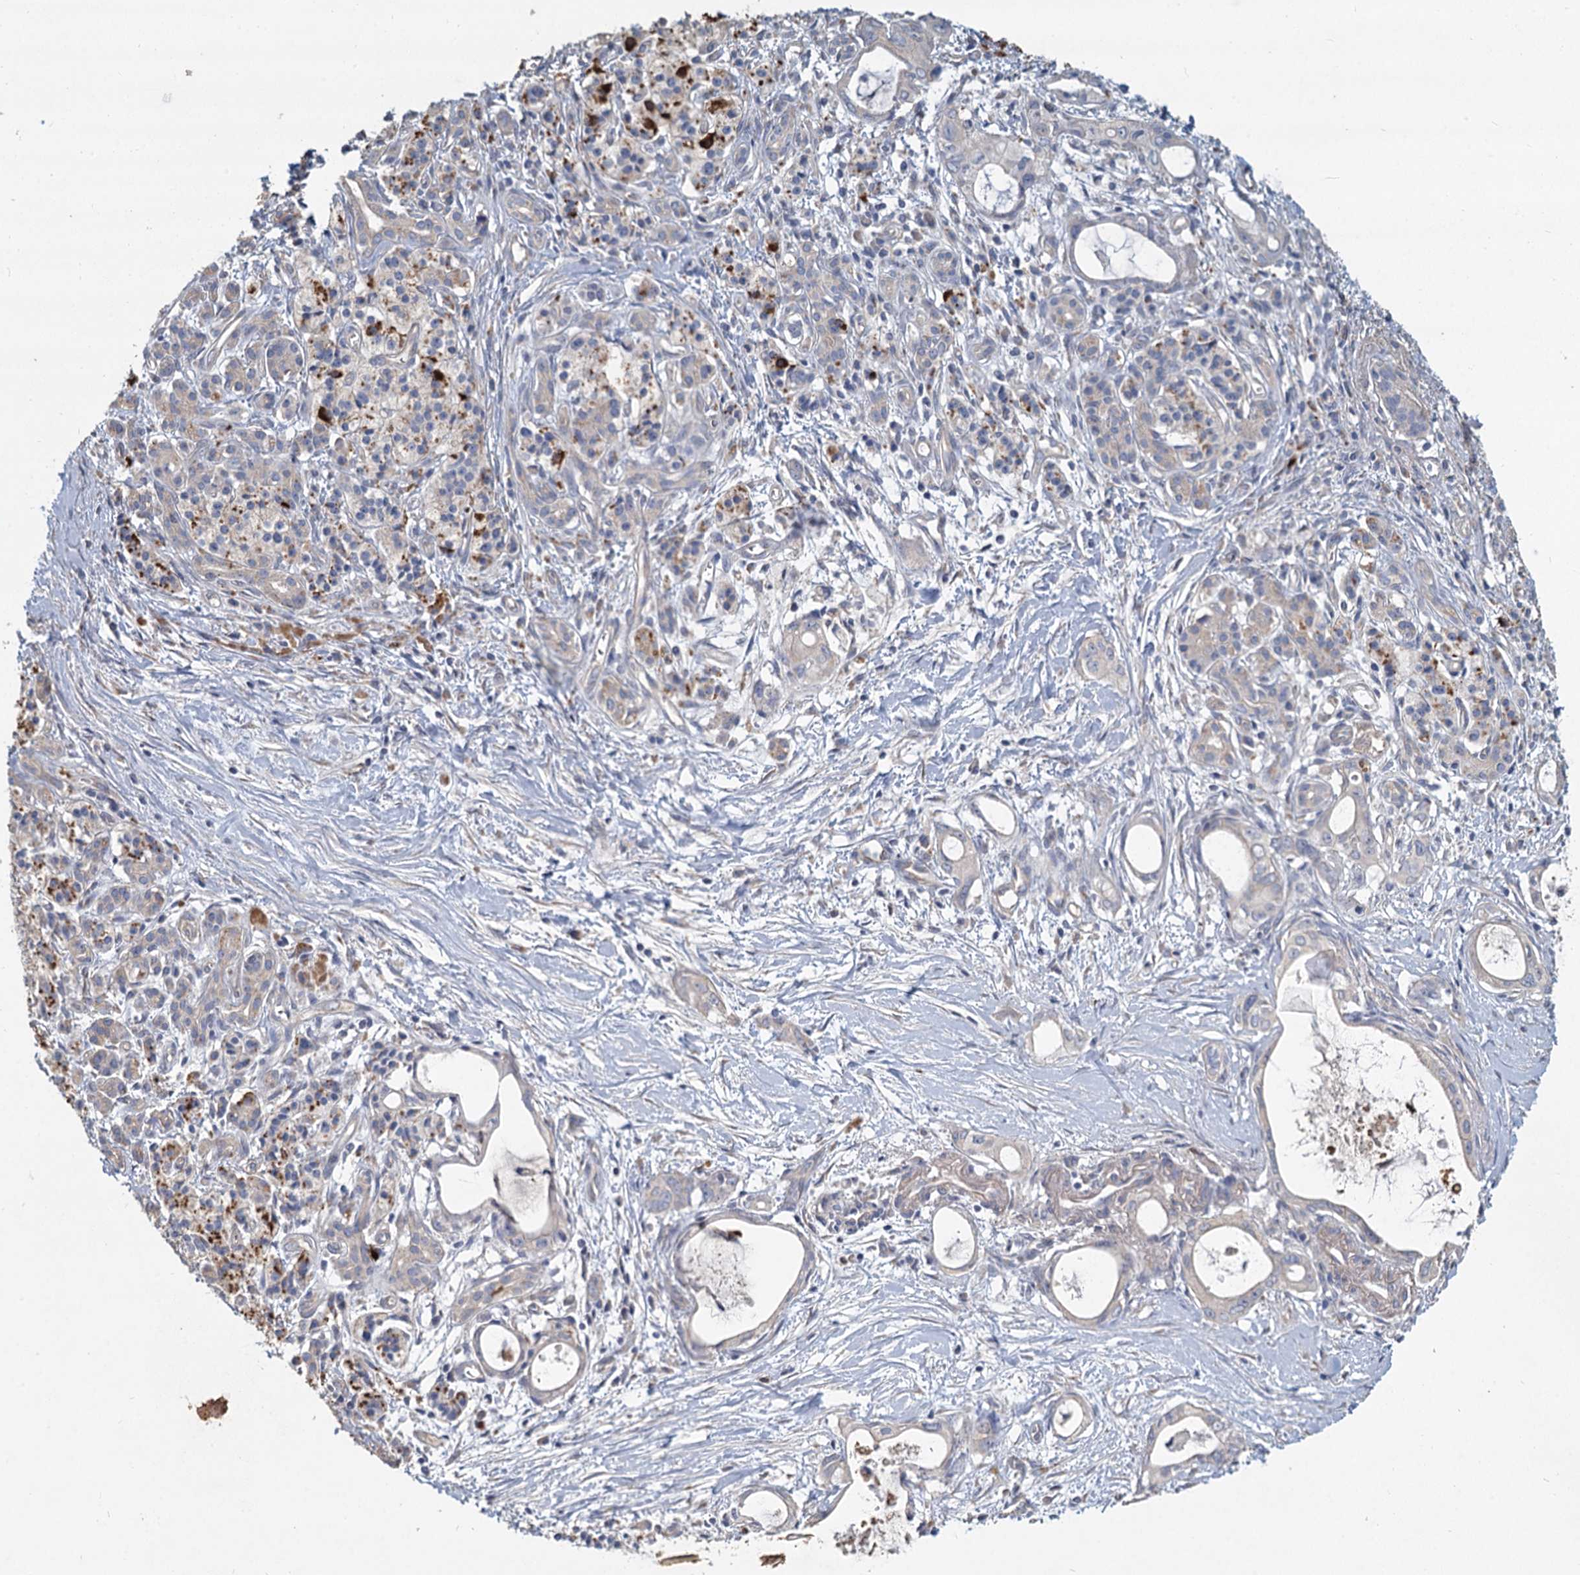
{"staining": {"intensity": "negative", "quantity": "none", "location": "none"}, "tissue": "pancreatic cancer", "cell_type": "Tumor cells", "image_type": "cancer", "snomed": [{"axis": "morphology", "description": "Adenocarcinoma, NOS"}, {"axis": "topography", "description": "Pancreas"}], "caption": "An image of human pancreatic cancer (adenocarcinoma) is negative for staining in tumor cells.", "gene": "HES2", "patient": {"sex": "male", "age": 72}}